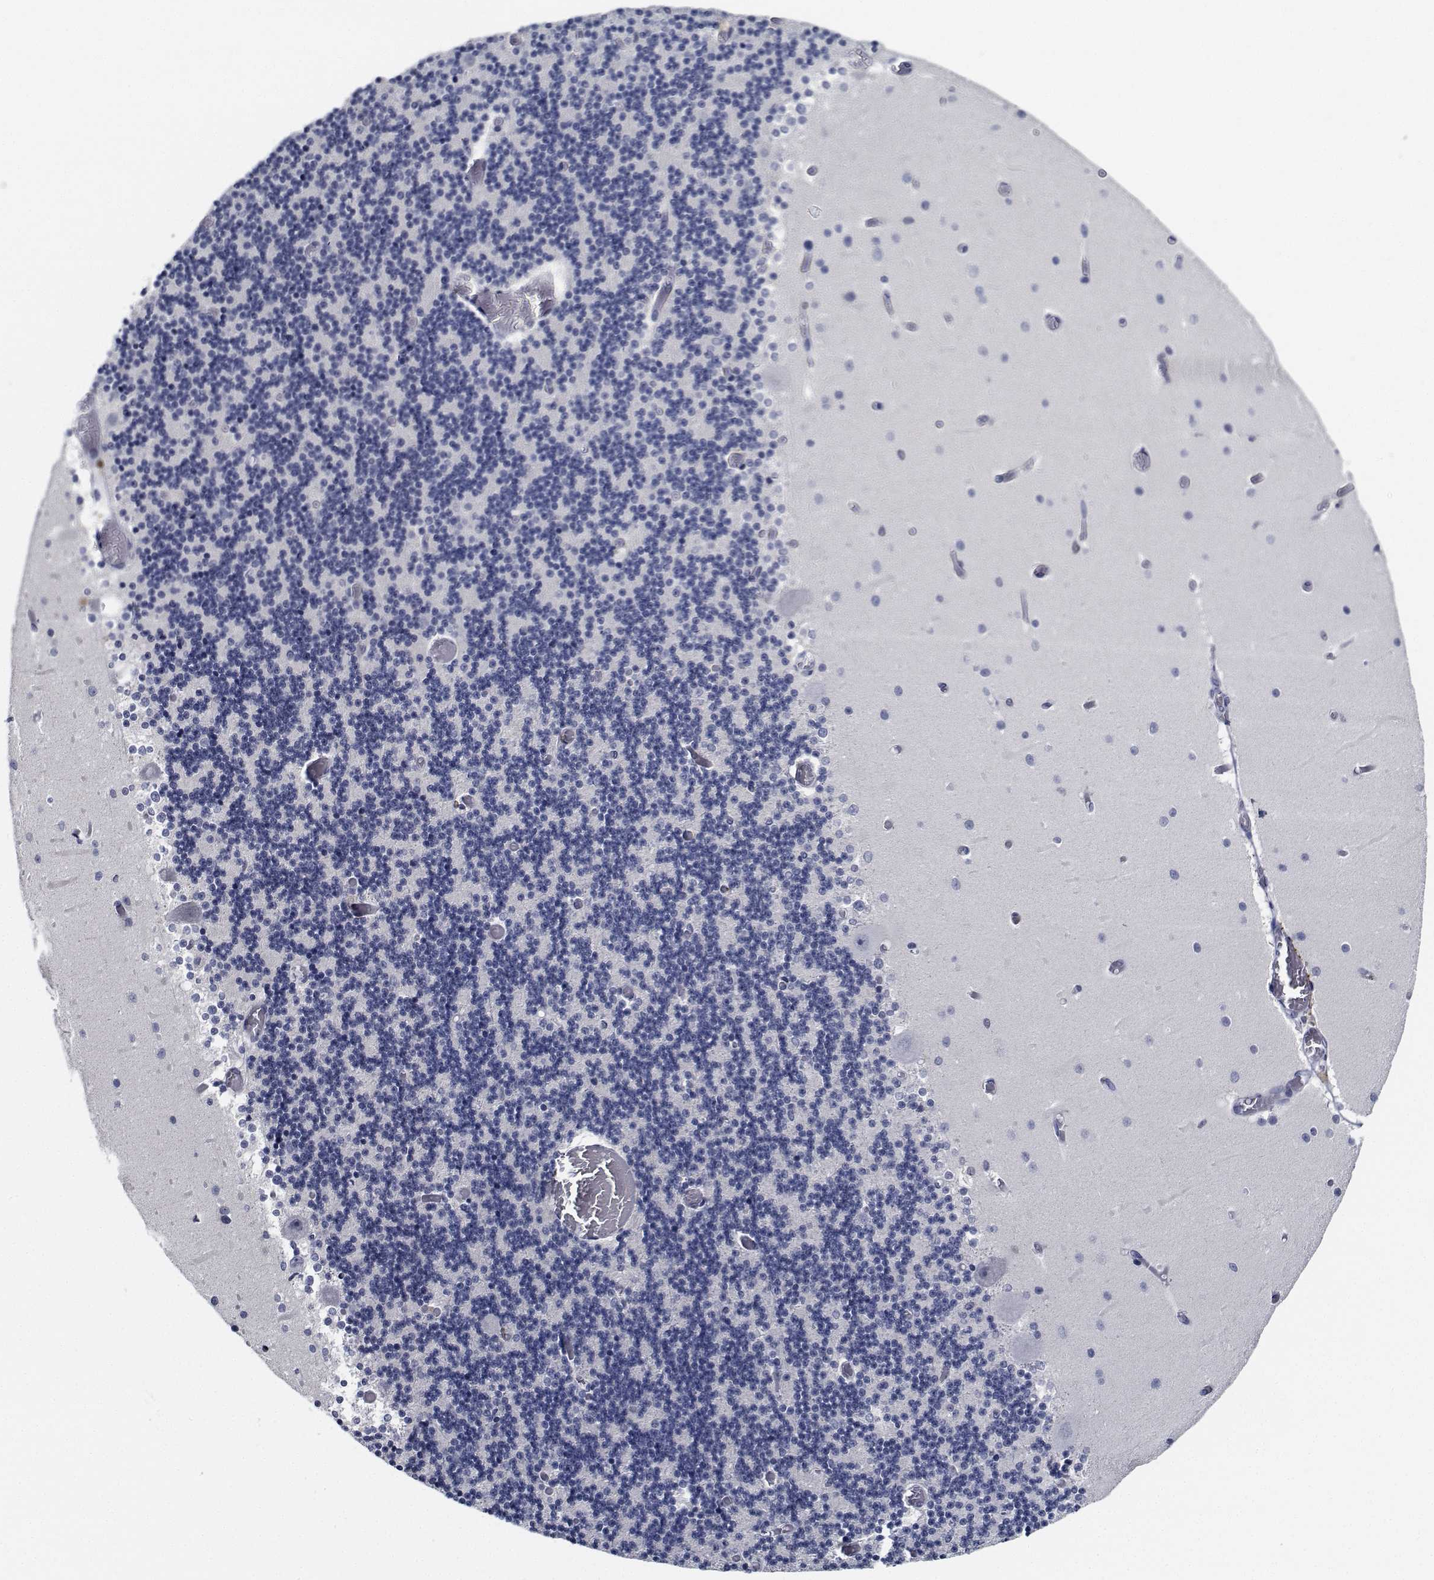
{"staining": {"intensity": "negative", "quantity": "none", "location": "none"}, "tissue": "cerebellum", "cell_type": "Cells in granular layer", "image_type": "normal", "snomed": [{"axis": "morphology", "description": "Normal tissue, NOS"}, {"axis": "topography", "description": "Cerebellum"}], "caption": "Cells in granular layer are negative for brown protein staining in unremarkable cerebellum. (Immunohistochemistry, brightfield microscopy, high magnification).", "gene": "NVL", "patient": {"sex": "female", "age": 28}}